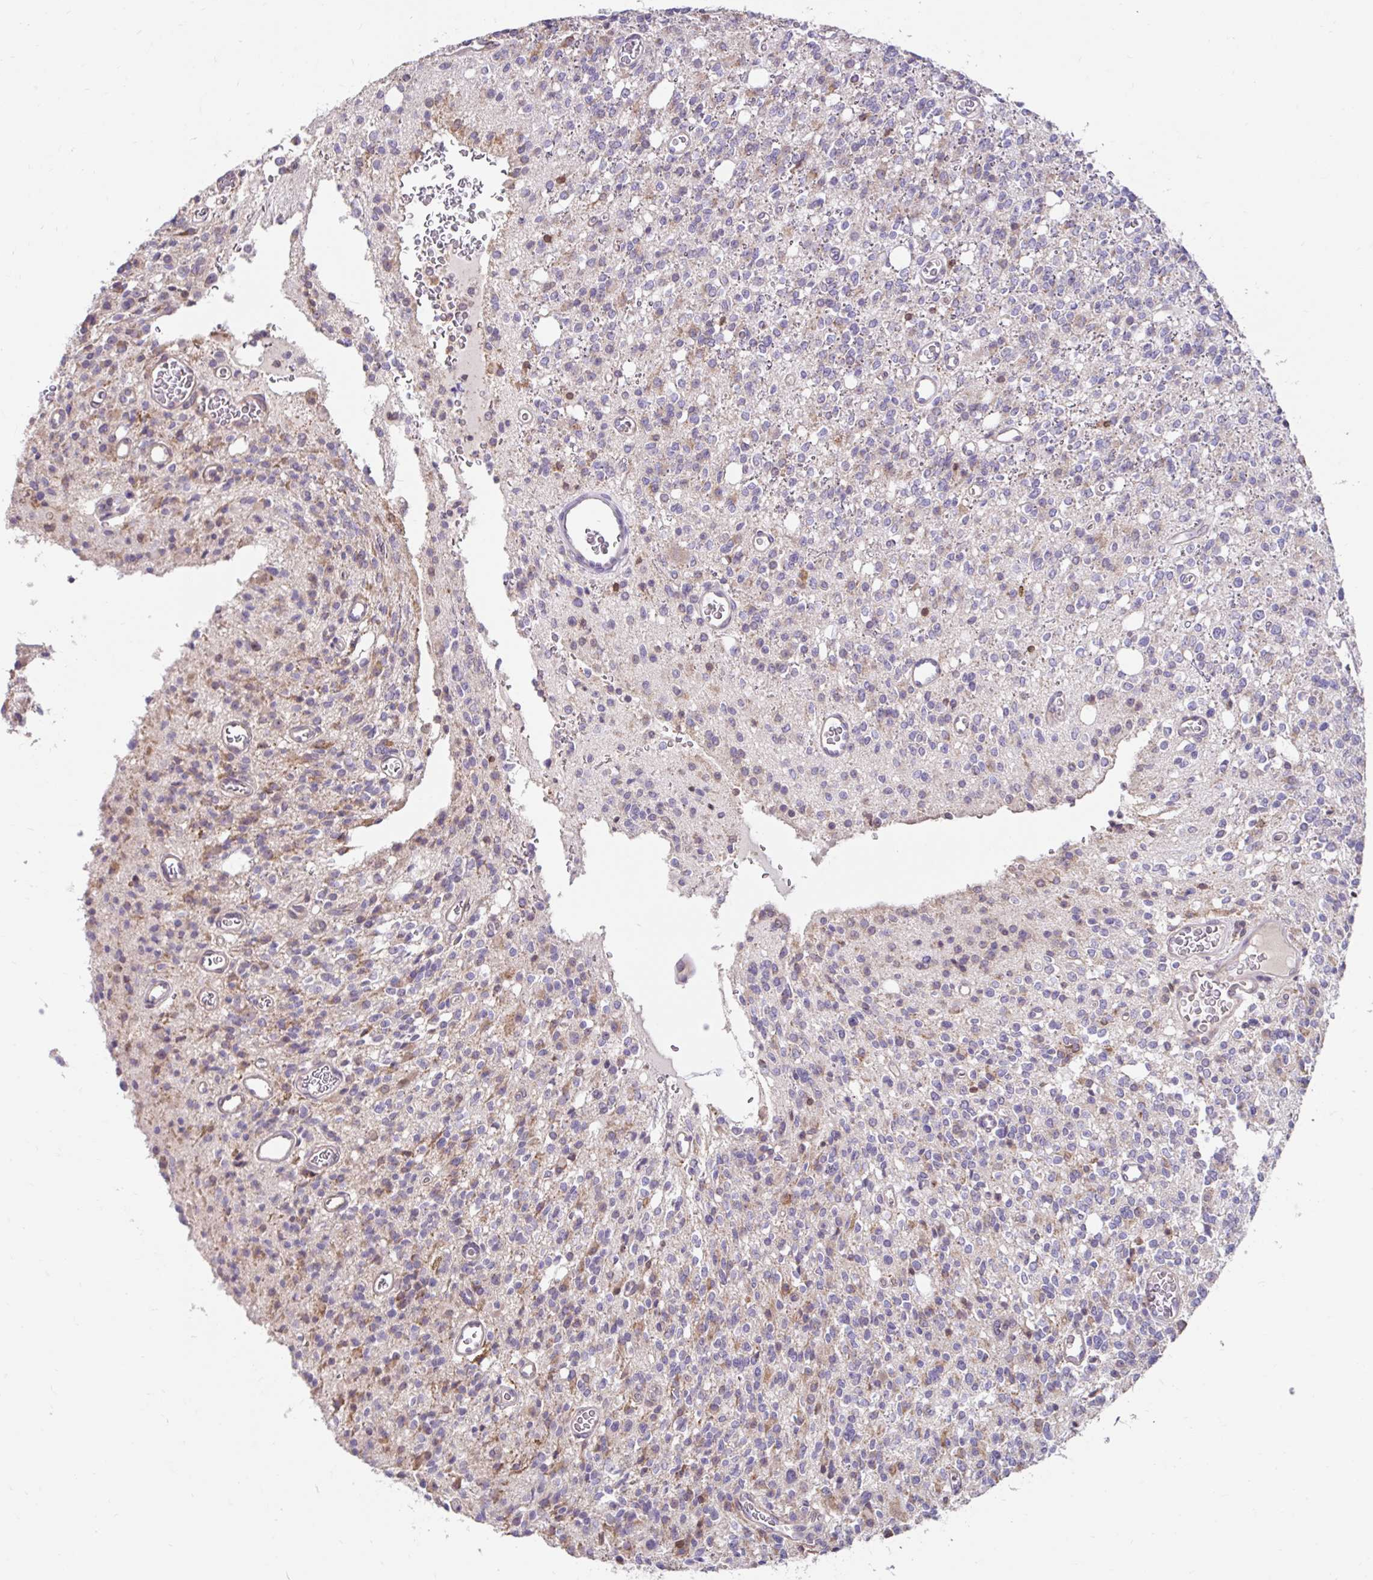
{"staining": {"intensity": "moderate", "quantity": "<25%", "location": "cytoplasmic/membranous"}, "tissue": "glioma", "cell_type": "Tumor cells", "image_type": "cancer", "snomed": [{"axis": "morphology", "description": "Glioma, malignant, High grade"}, {"axis": "topography", "description": "Brain"}], "caption": "DAB (3,3'-diaminobenzidine) immunohistochemical staining of glioma displays moderate cytoplasmic/membranous protein expression in approximately <25% of tumor cells. (Brightfield microscopy of DAB IHC at high magnification).", "gene": "NT5C1B", "patient": {"sex": "male", "age": 34}}